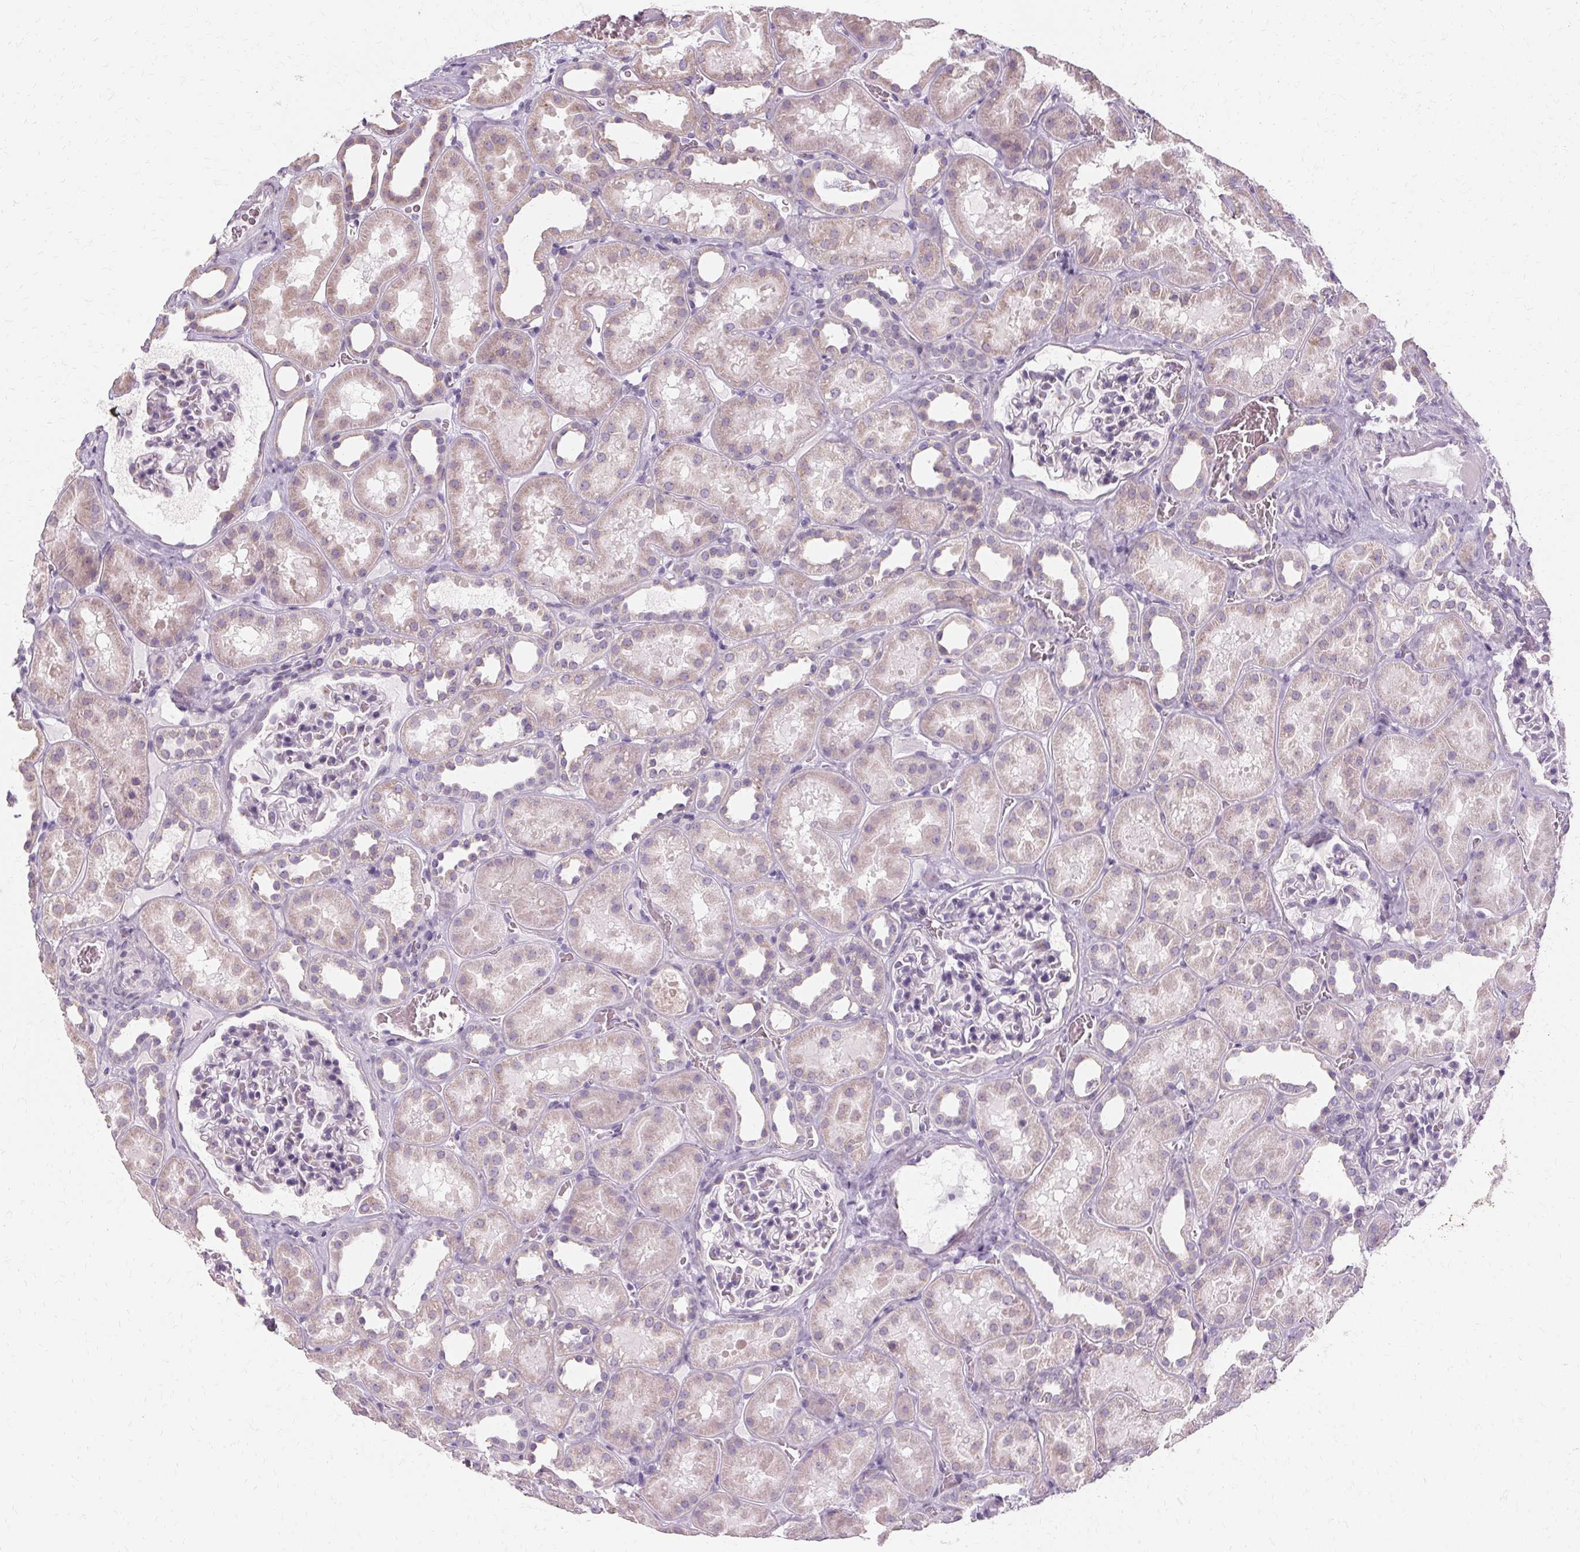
{"staining": {"intensity": "negative", "quantity": "none", "location": "none"}, "tissue": "kidney", "cell_type": "Cells in glomeruli", "image_type": "normal", "snomed": [{"axis": "morphology", "description": "Normal tissue, NOS"}, {"axis": "topography", "description": "Kidney"}], "caption": "The photomicrograph reveals no significant positivity in cells in glomeruli of kidney.", "gene": "FCRL3", "patient": {"sex": "female", "age": 41}}